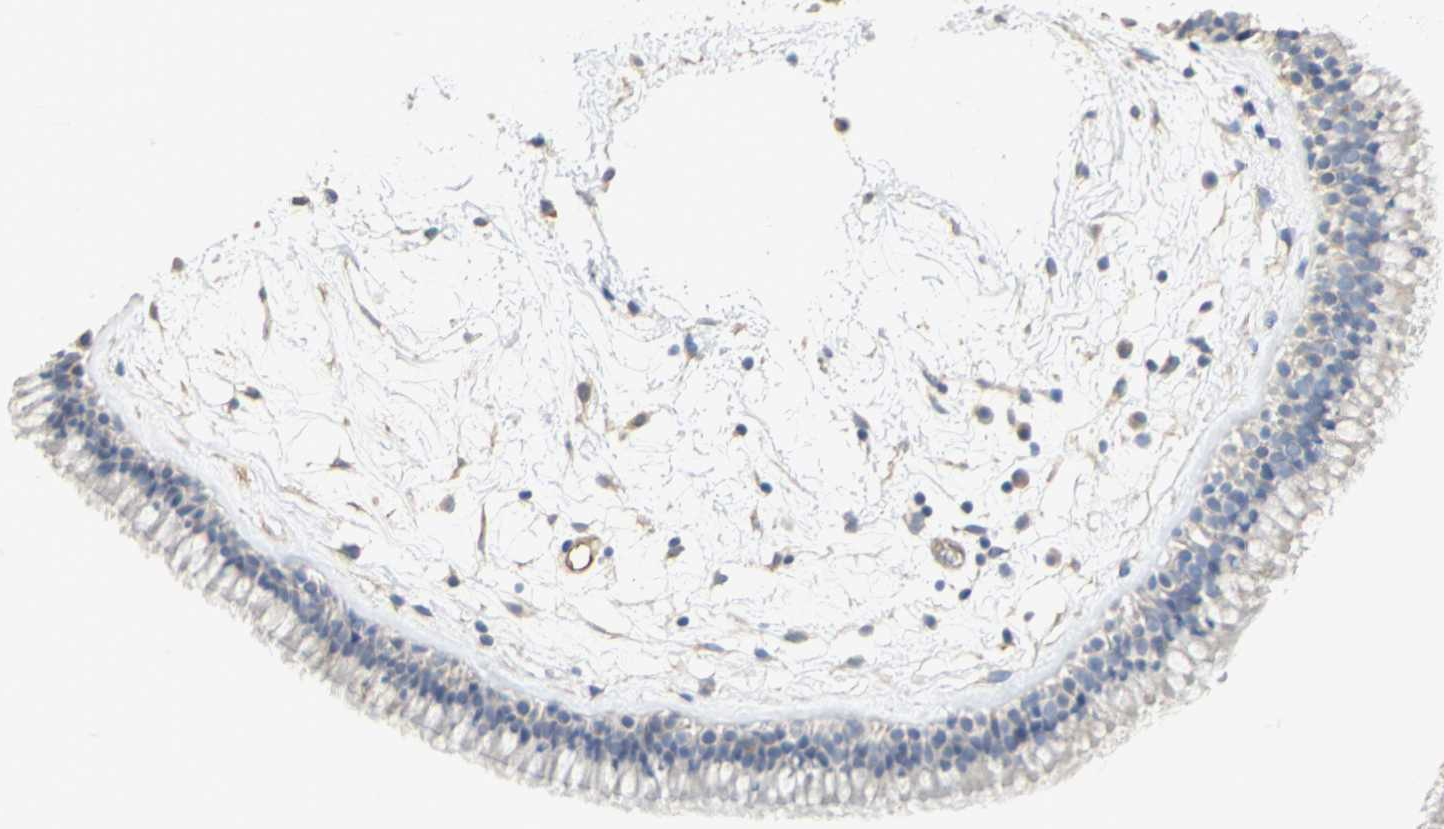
{"staining": {"intensity": "moderate", "quantity": "<25%", "location": "cytoplasmic/membranous"}, "tissue": "nasopharynx", "cell_type": "Respiratory epithelial cells", "image_type": "normal", "snomed": [{"axis": "morphology", "description": "Normal tissue, NOS"}, {"axis": "morphology", "description": "Inflammation, NOS"}, {"axis": "topography", "description": "Nasopharynx"}], "caption": "Moderate cytoplasmic/membranous staining is present in approximately <25% of respiratory epithelial cells in benign nasopharynx. The protein of interest is shown in brown color, while the nuclei are stained blue.", "gene": "DLGAP5", "patient": {"sex": "male", "age": 48}}